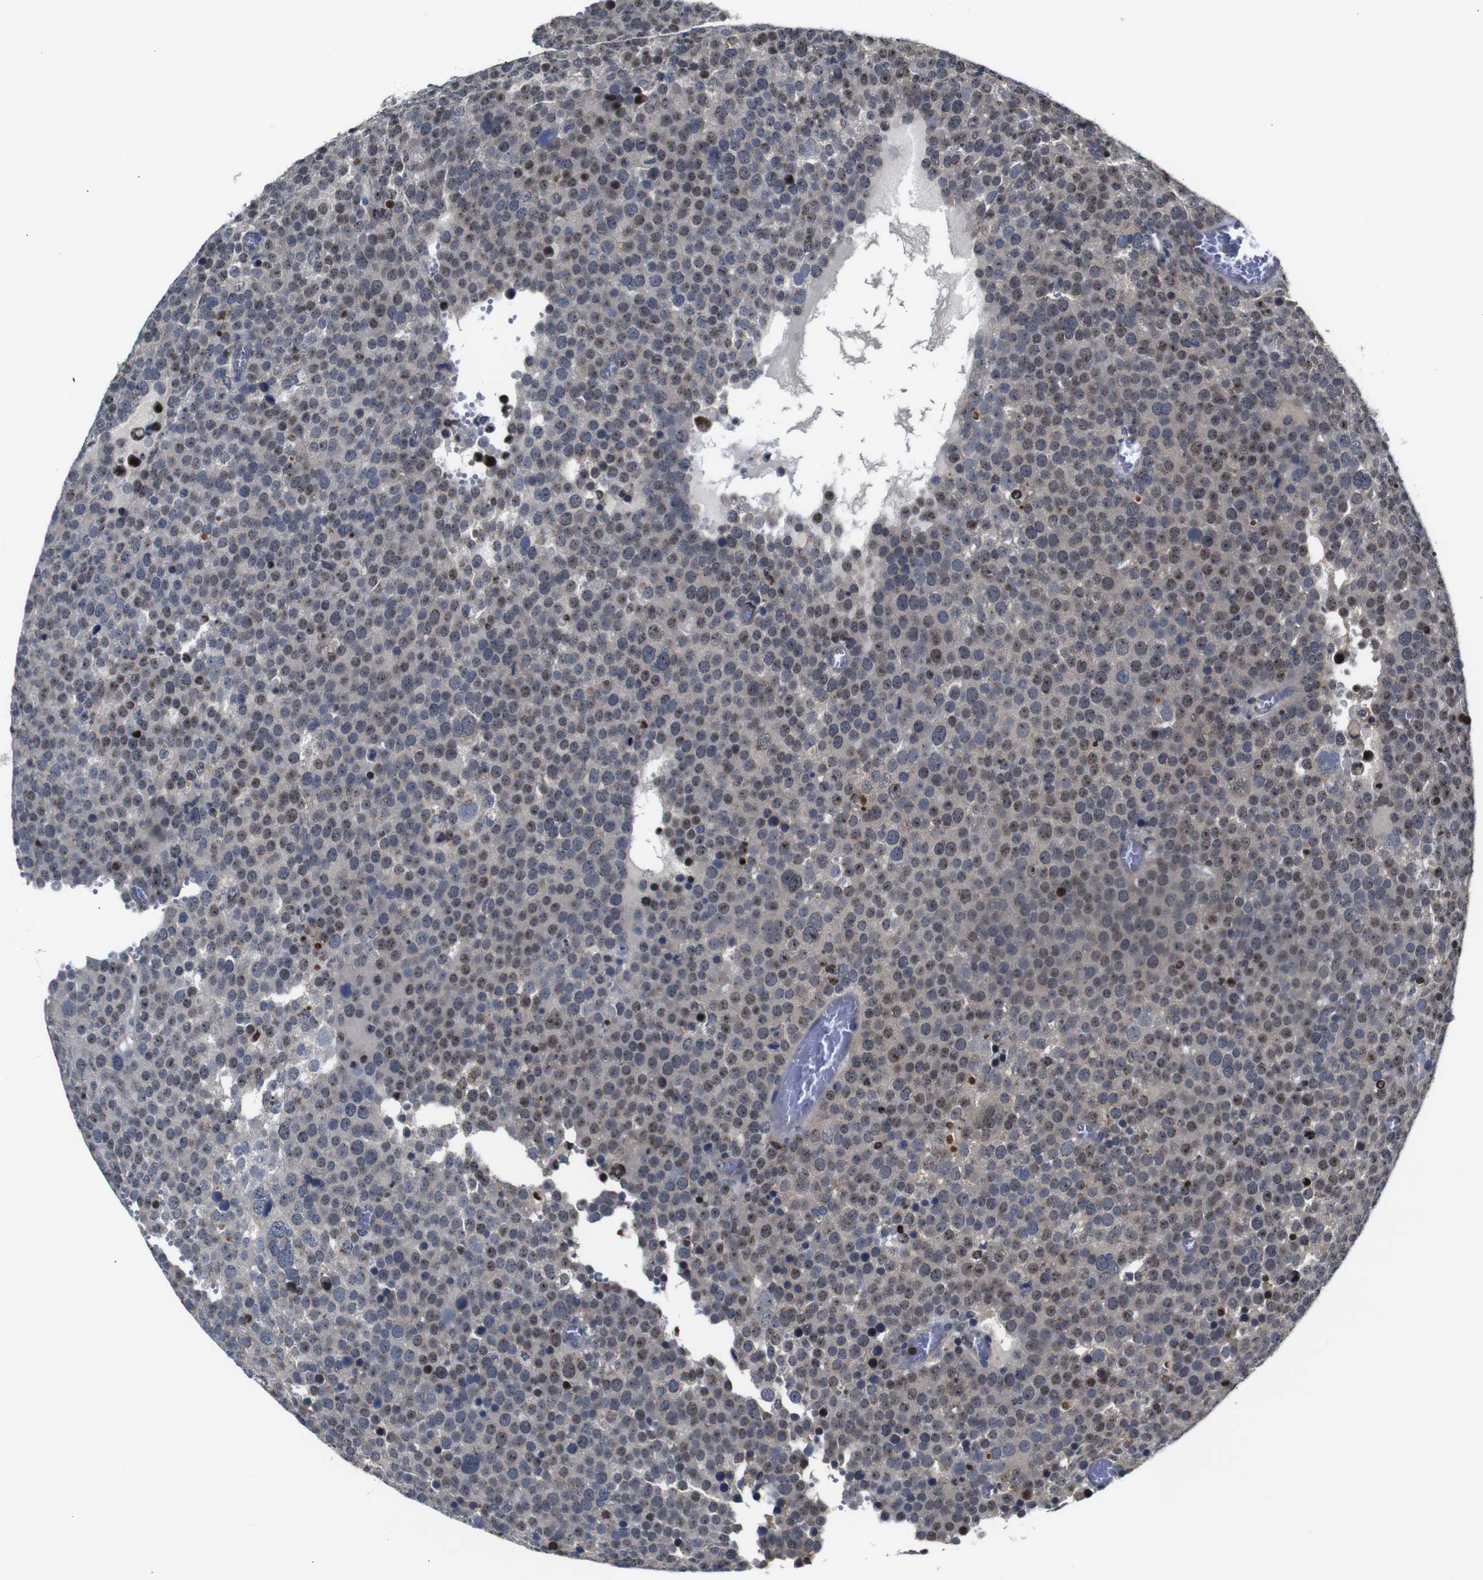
{"staining": {"intensity": "weak", "quantity": ">75%", "location": "nuclear"}, "tissue": "testis cancer", "cell_type": "Tumor cells", "image_type": "cancer", "snomed": [{"axis": "morphology", "description": "Normal tissue, NOS"}, {"axis": "morphology", "description": "Seminoma, NOS"}, {"axis": "topography", "description": "Testis"}], "caption": "The immunohistochemical stain highlights weak nuclear expression in tumor cells of testis cancer tissue. The staining is performed using DAB brown chromogen to label protein expression. The nuclei are counter-stained blue using hematoxylin.", "gene": "BRWD3", "patient": {"sex": "male", "age": 71}}